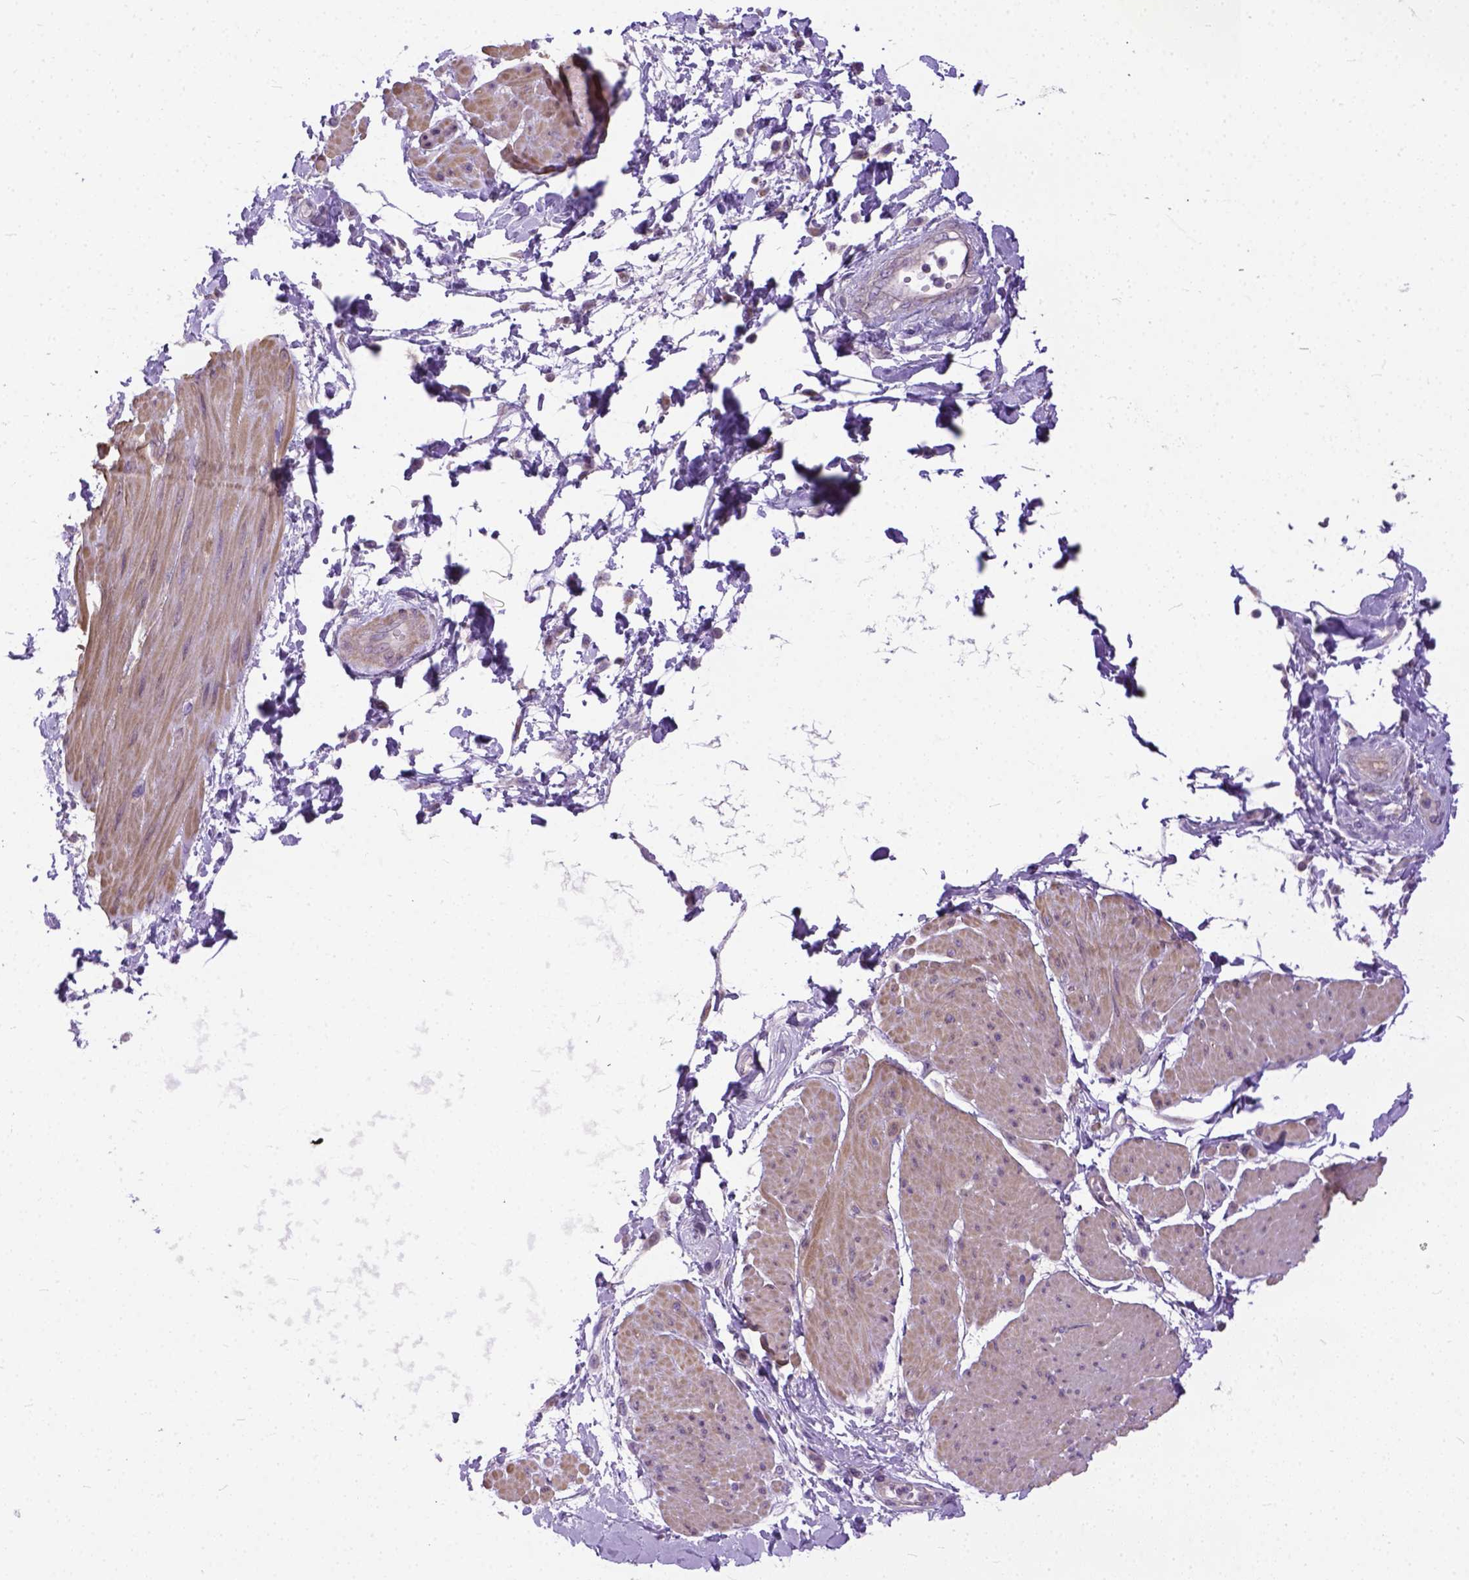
{"staining": {"intensity": "negative", "quantity": "none", "location": "none"}, "tissue": "adipose tissue", "cell_type": "Adipocytes", "image_type": "normal", "snomed": [{"axis": "morphology", "description": "Normal tissue, NOS"}, {"axis": "topography", "description": "Urinary bladder"}, {"axis": "topography", "description": "Peripheral nerve tissue"}], "caption": "DAB immunohistochemical staining of benign human adipose tissue exhibits no significant expression in adipocytes.", "gene": "BANF2", "patient": {"sex": "female", "age": 60}}